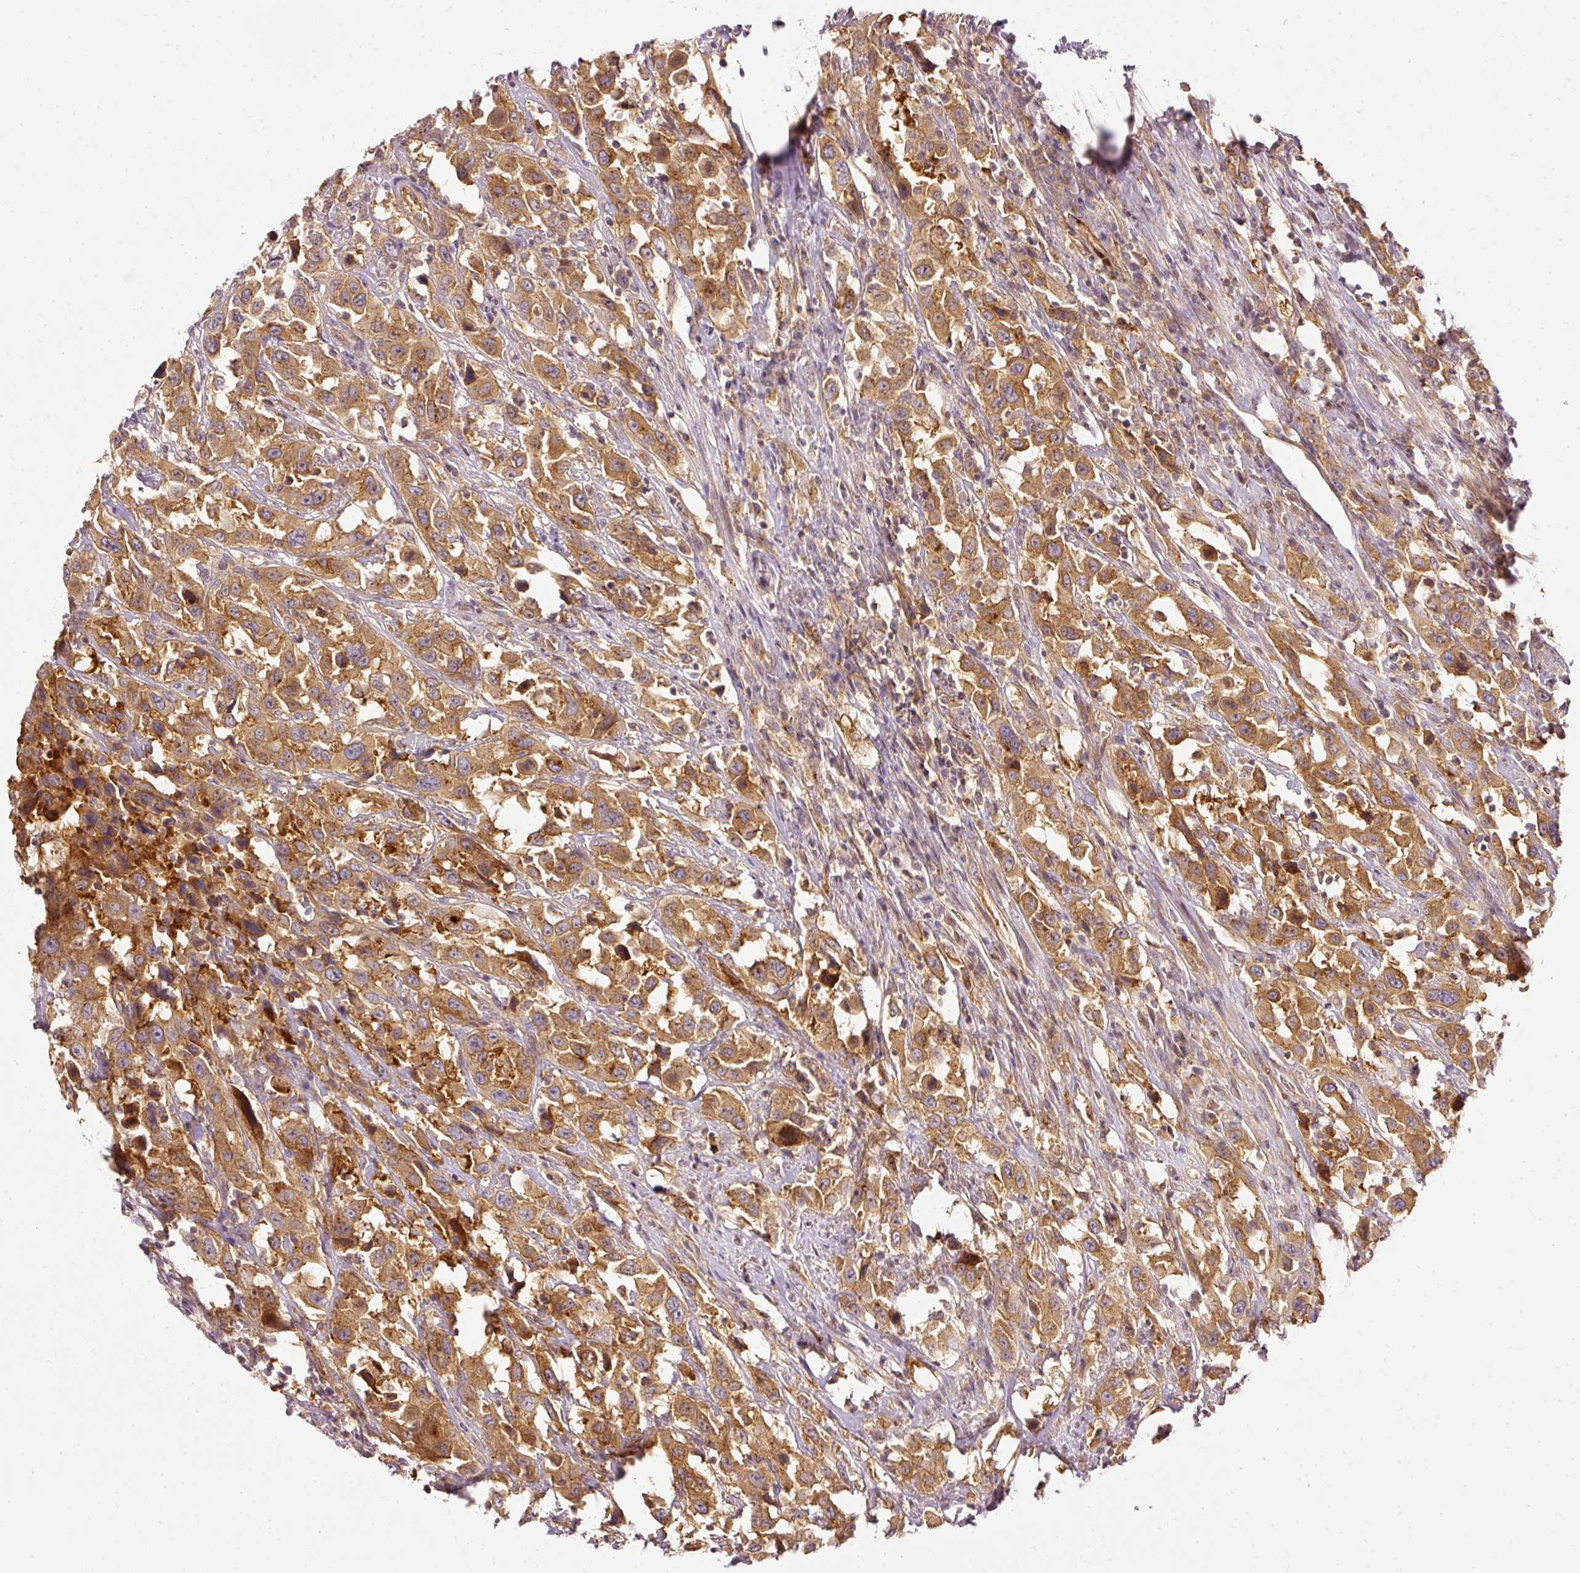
{"staining": {"intensity": "moderate", "quantity": ">75%", "location": "cytoplasmic/membranous"}, "tissue": "urothelial cancer", "cell_type": "Tumor cells", "image_type": "cancer", "snomed": [{"axis": "morphology", "description": "Urothelial carcinoma, High grade"}, {"axis": "topography", "description": "Urinary bladder"}], "caption": "Immunohistochemistry (IHC) micrograph of human urothelial cancer stained for a protein (brown), which shows medium levels of moderate cytoplasmic/membranous expression in approximately >75% of tumor cells.", "gene": "ARMH3", "patient": {"sex": "male", "age": 61}}